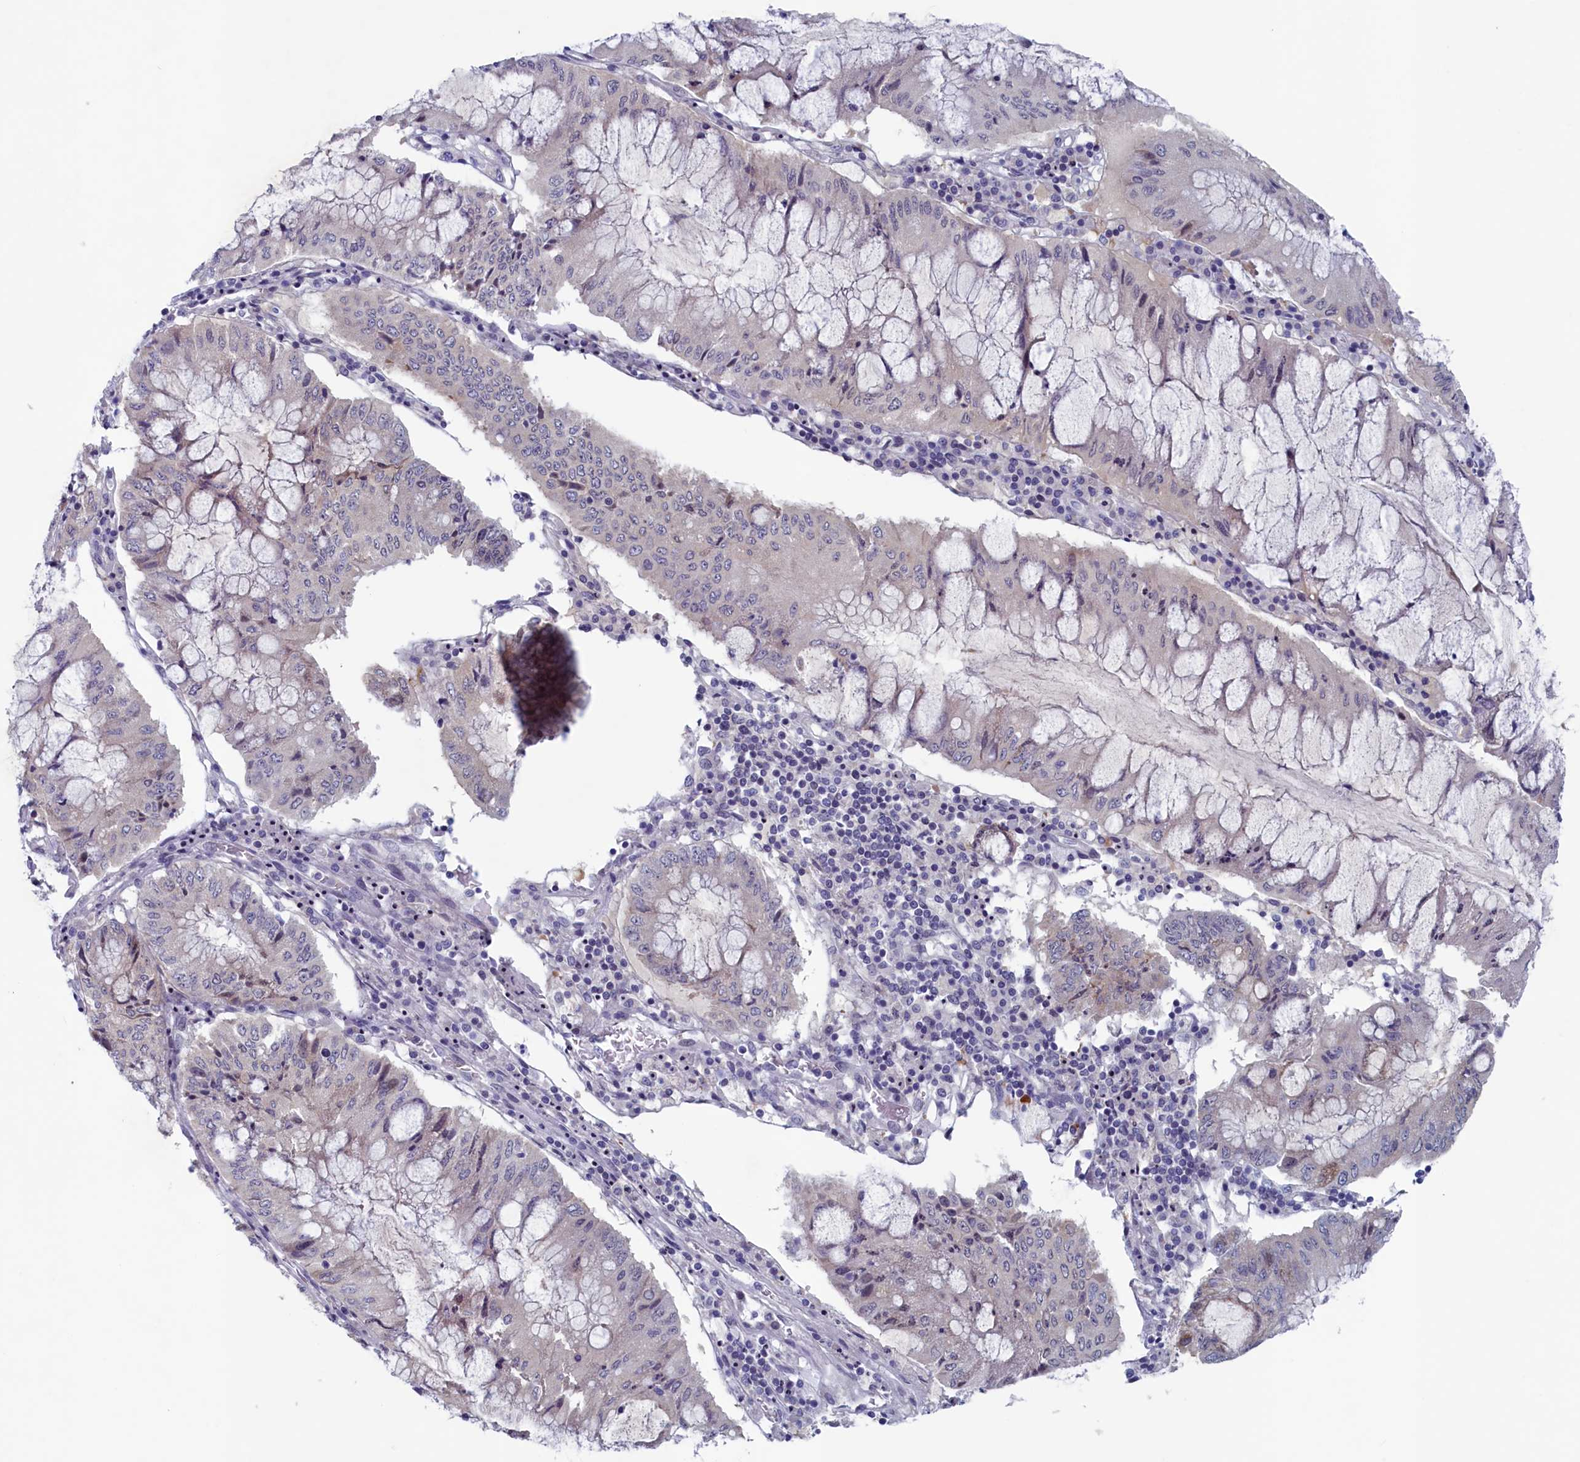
{"staining": {"intensity": "negative", "quantity": "none", "location": "none"}, "tissue": "pancreatic cancer", "cell_type": "Tumor cells", "image_type": "cancer", "snomed": [{"axis": "morphology", "description": "Adenocarcinoma, NOS"}, {"axis": "topography", "description": "Pancreas"}], "caption": "The image shows no staining of tumor cells in adenocarcinoma (pancreatic).", "gene": "WDR76", "patient": {"sex": "female", "age": 50}}